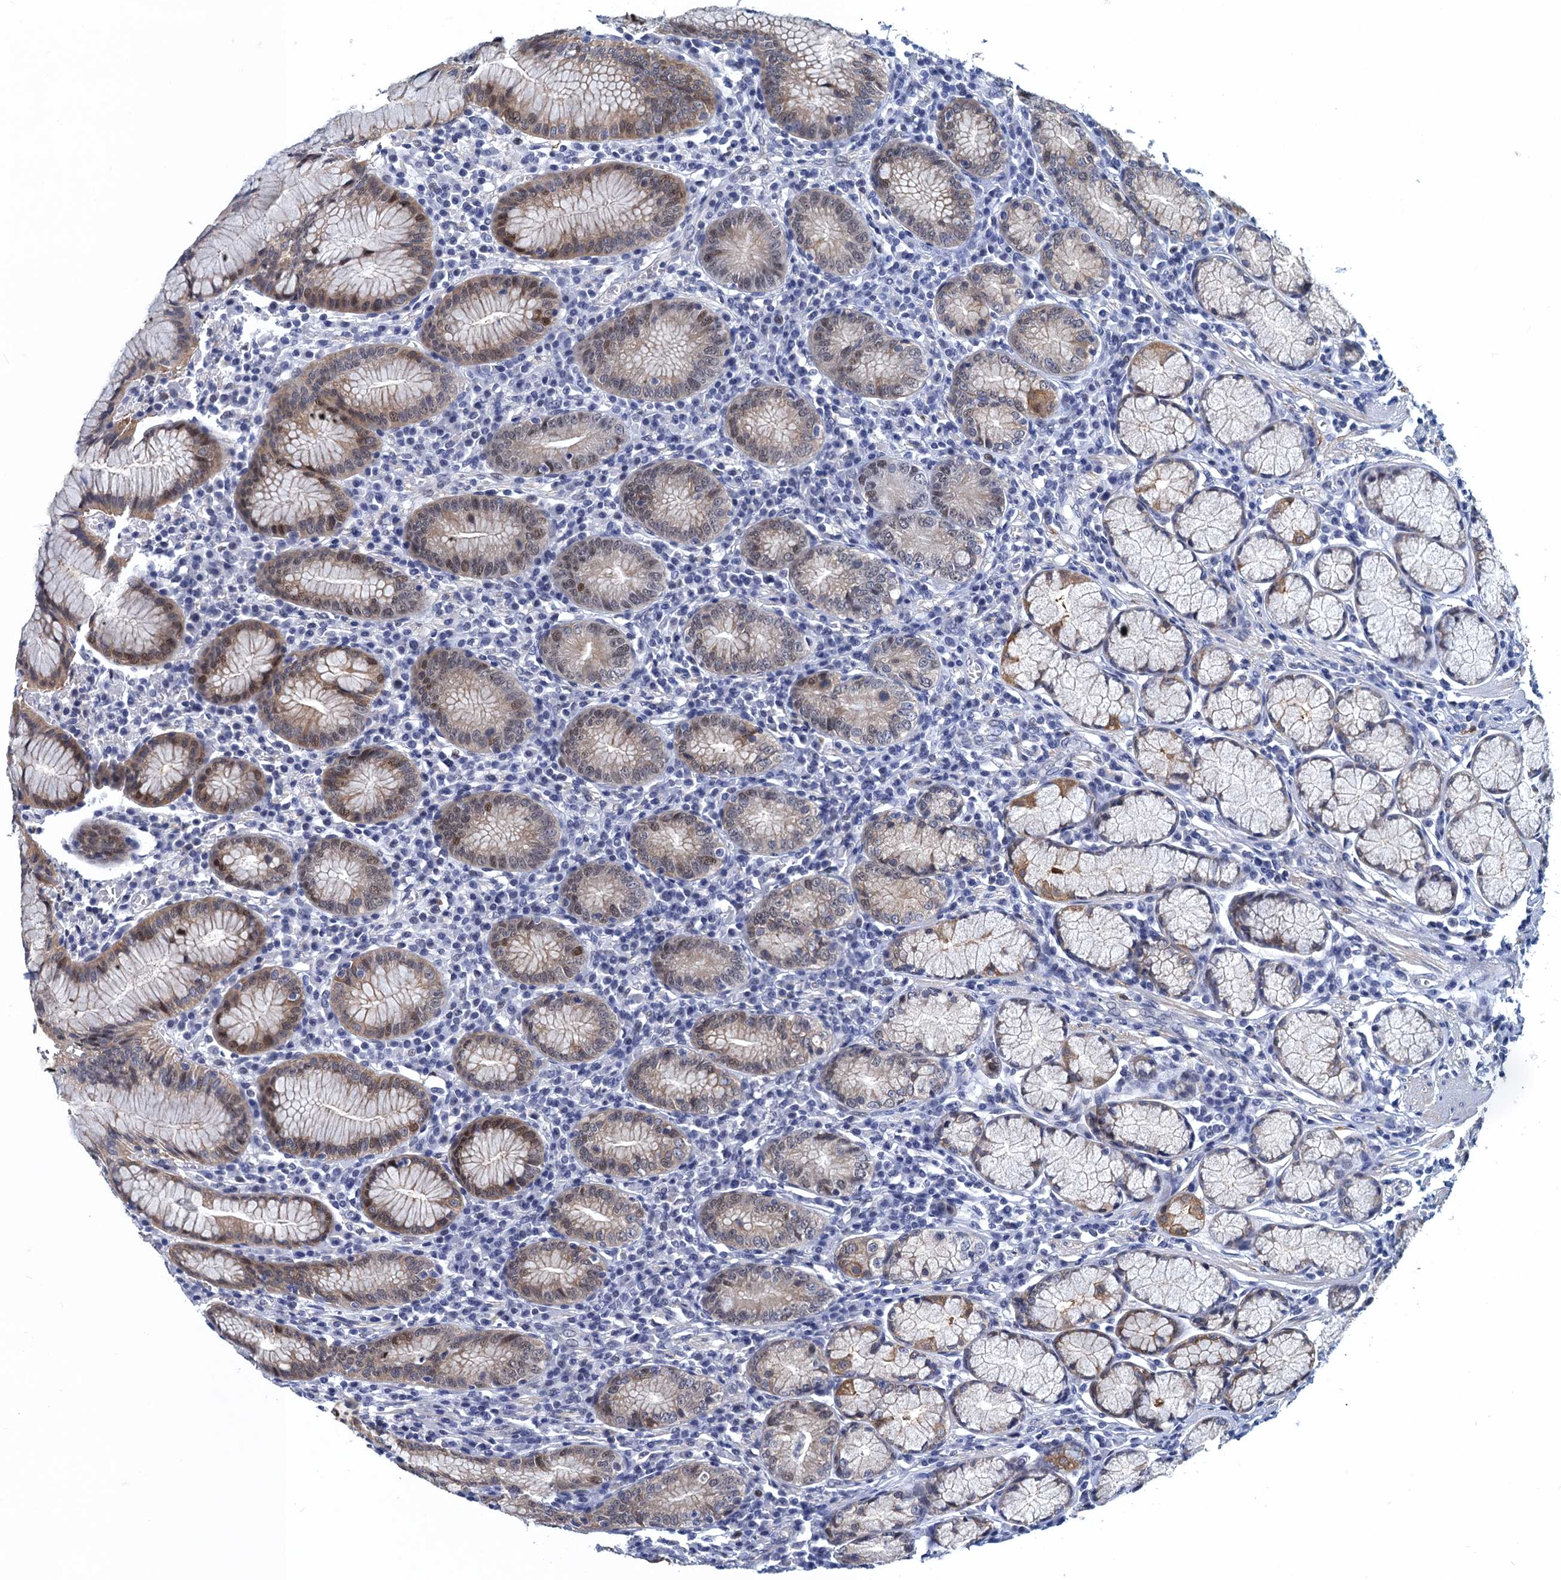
{"staining": {"intensity": "strong", "quantity": "25%-75%", "location": "cytoplasmic/membranous,nuclear"}, "tissue": "stomach", "cell_type": "Glandular cells", "image_type": "normal", "snomed": [{"axis": "morphology", "description": "Normal tissue, NOS"}, {"axis": "topography", "description": "Stomach"}], "caption": "The immunohistochemical stain highlights strong cytoplasmic/membranous,nuclear staining in glandular cells of unremarkable stomach. The protein of interest is shown in brown color, while the nuclei are stained blue.", "gene": "GINS3", "patient": {"sex": "male", "age": 55}}